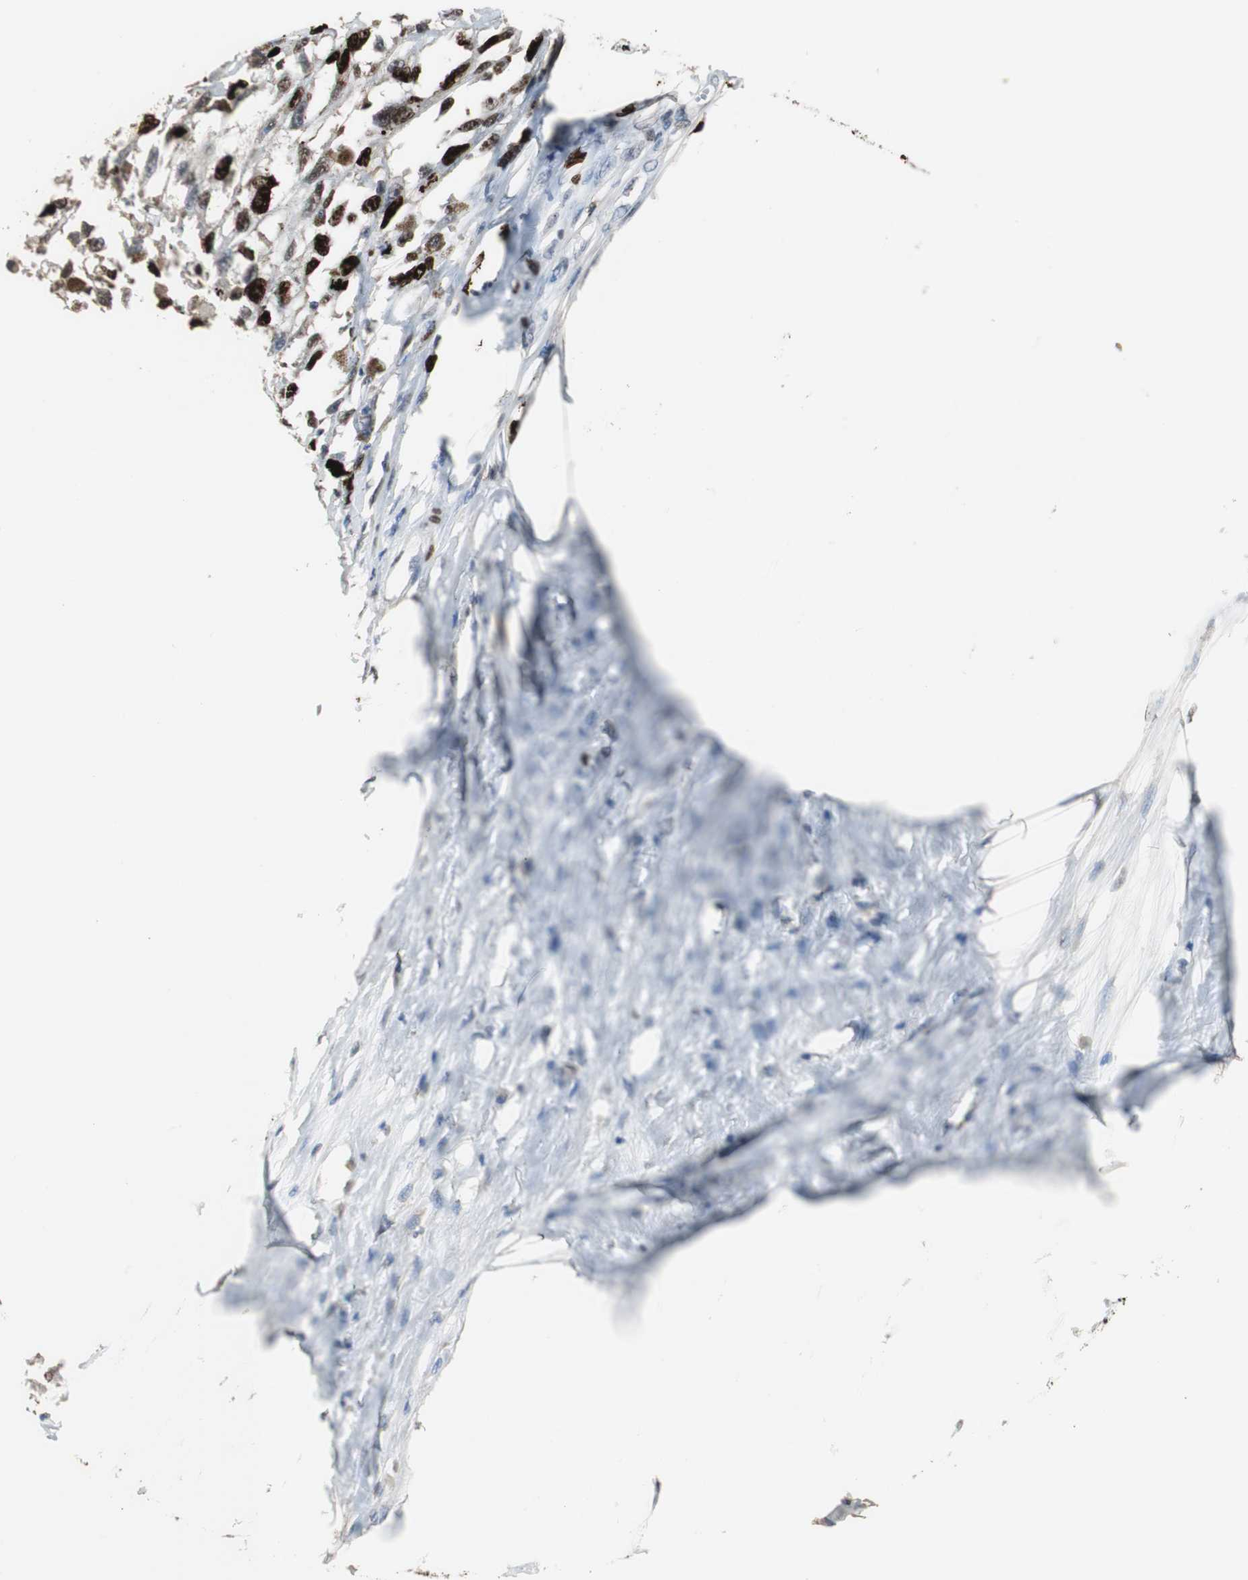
{"staining": {"intensity": "strong", "quantity": ">75%", "location": "nuclear"}, "tissue": "melanoma", "cell_type": "Tumor cells", "image_type": "cancer", "snomed": [{"axis": "morphology", "description": "Malignant melanoma, Metastatic site"}, {"axis": "topography", "description": "Lymph node"}], "caption": "Malignant melanoma (metastatic site) stained with a protein marker displays strong staining in tumor cells.", "gene": "TOP2A", "patient": {"sex": "male", "age": 59}}